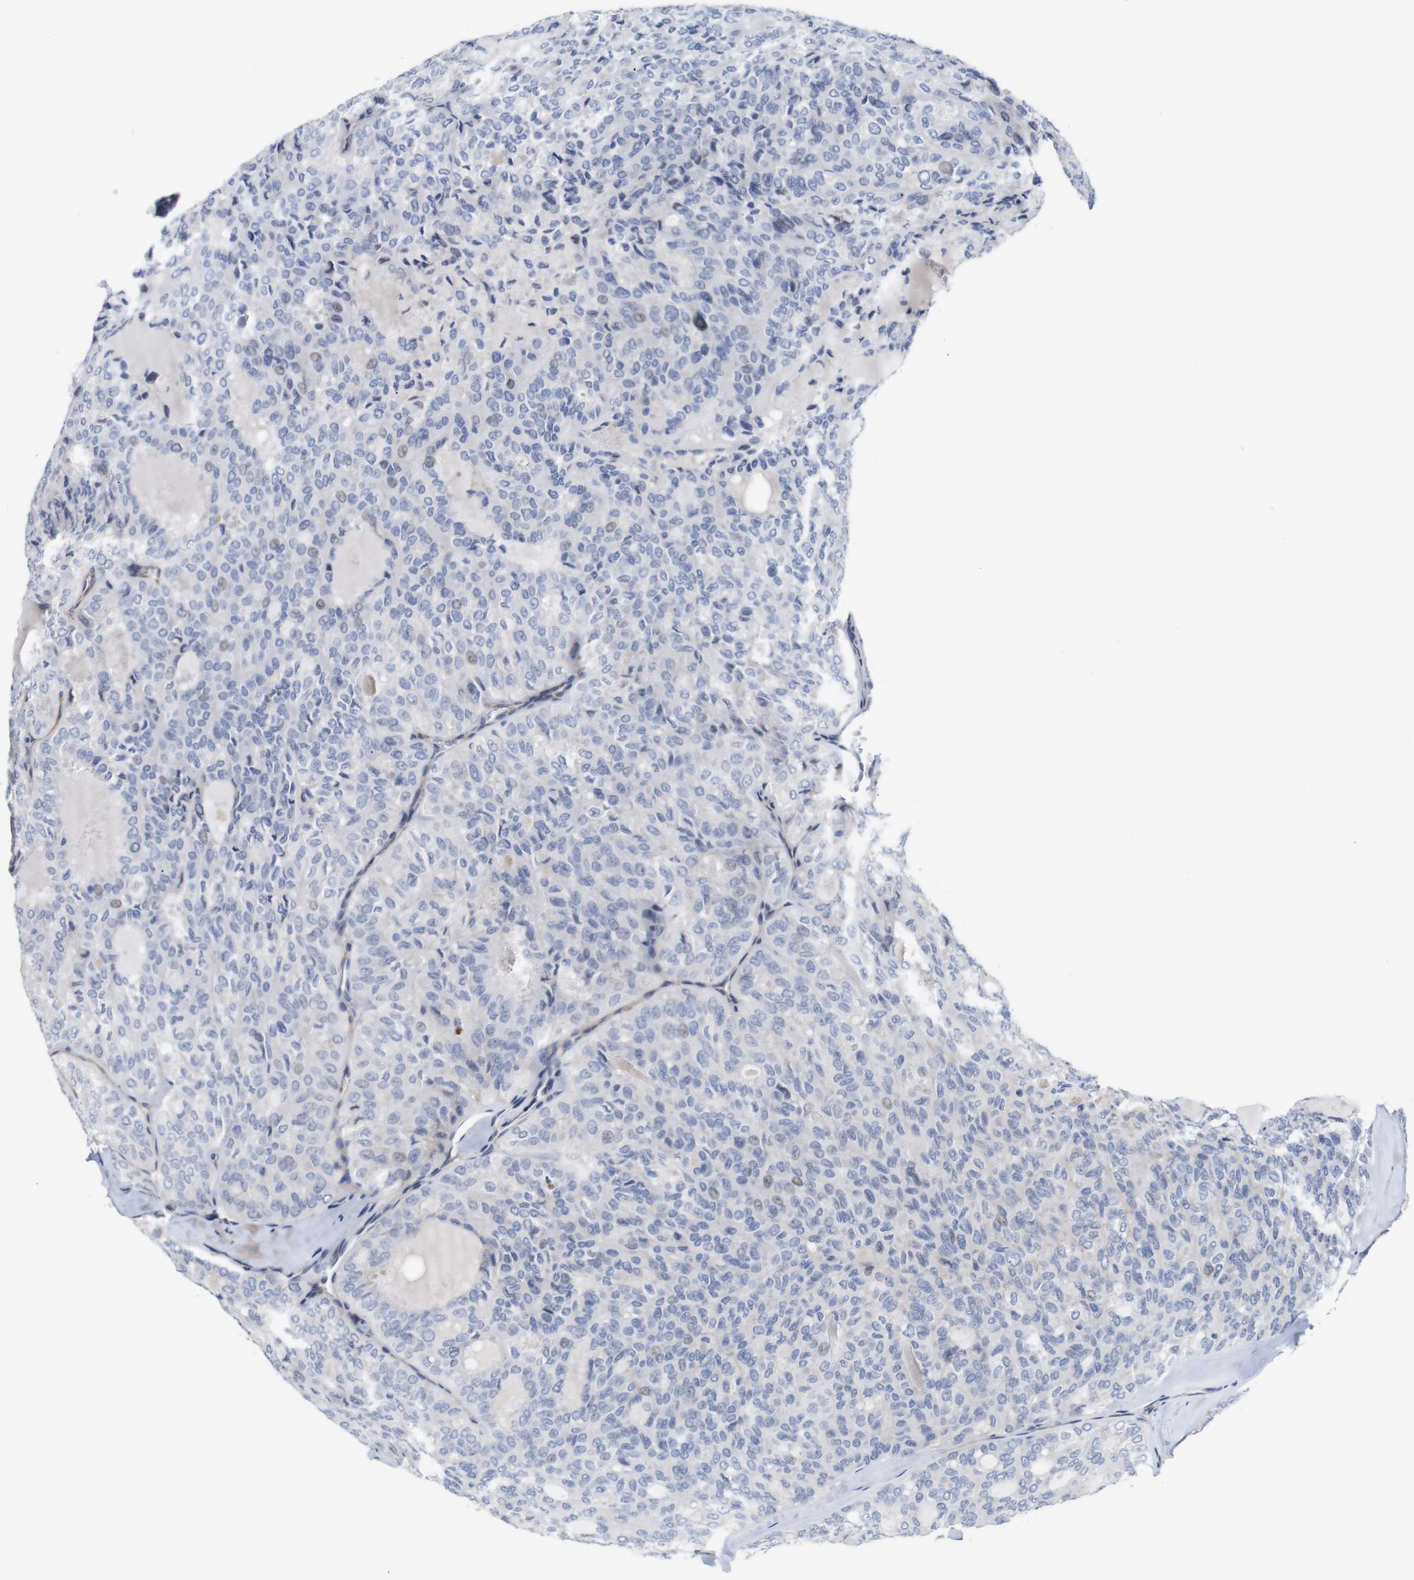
{"staining": {"intensity": "weak", "quantity": "<25%", "location": "nuclear"}, "tissue": "thyroid cancer", "cell_type": "Tumor cells", "image_type": "cancer", "snomed": [{"axis": "morphology", "description": "Follicular adenoma carcinoma, NOS"}, {"axis": "topography", "description": "Thyroid gland"}], "caption": "The IHC photomicrograph has no significant positivity in tumor cells of thyroid follicular adenoma carcinoma tissue.", "gene": "CYB561", "patient": {"sex": "male", "age": 75}}